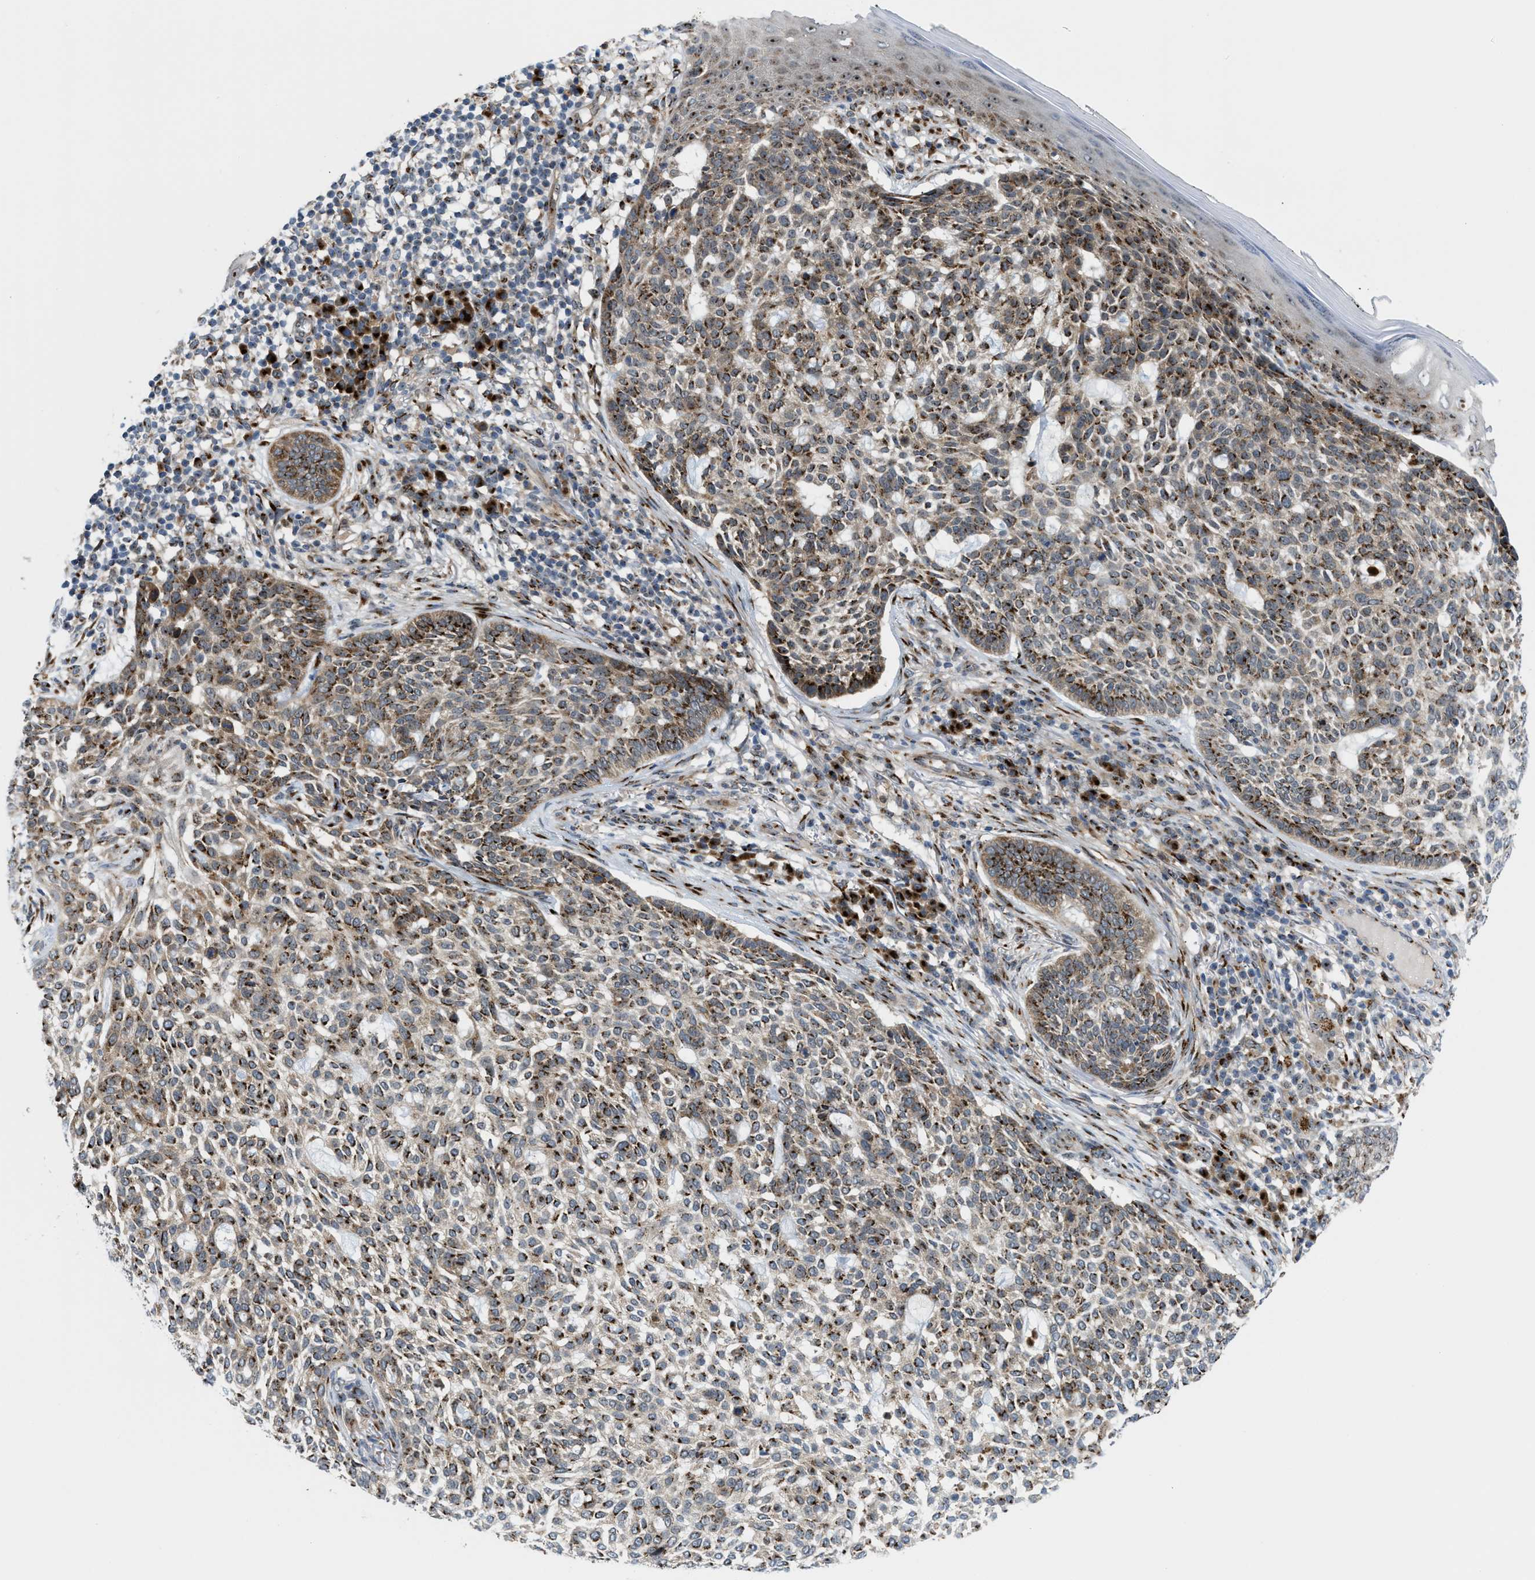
{"staining": {"intensity": "moderate", "quantity": ">75%", "location": "cytoplasmic/membranous,nuclear"}, "tissue": "skin cancer", "cell_type": "Tumor cells", "image_type": "cancer", "snomed": [{"axis": "morphology", "description": "Basal cell carcinoma"}, {"axis": "topography", "description": "Skin"}], "caption": "A histopathology image showing moderate cytoplasmic/membranous and nuclear staining in about >75% of tumor cells in skin cancer (basal cell carcinoma), as visualized by brown immunohistochemical staining.", "gene": "SLC38A10", "patient": {"sex": "female", "age": 64}}